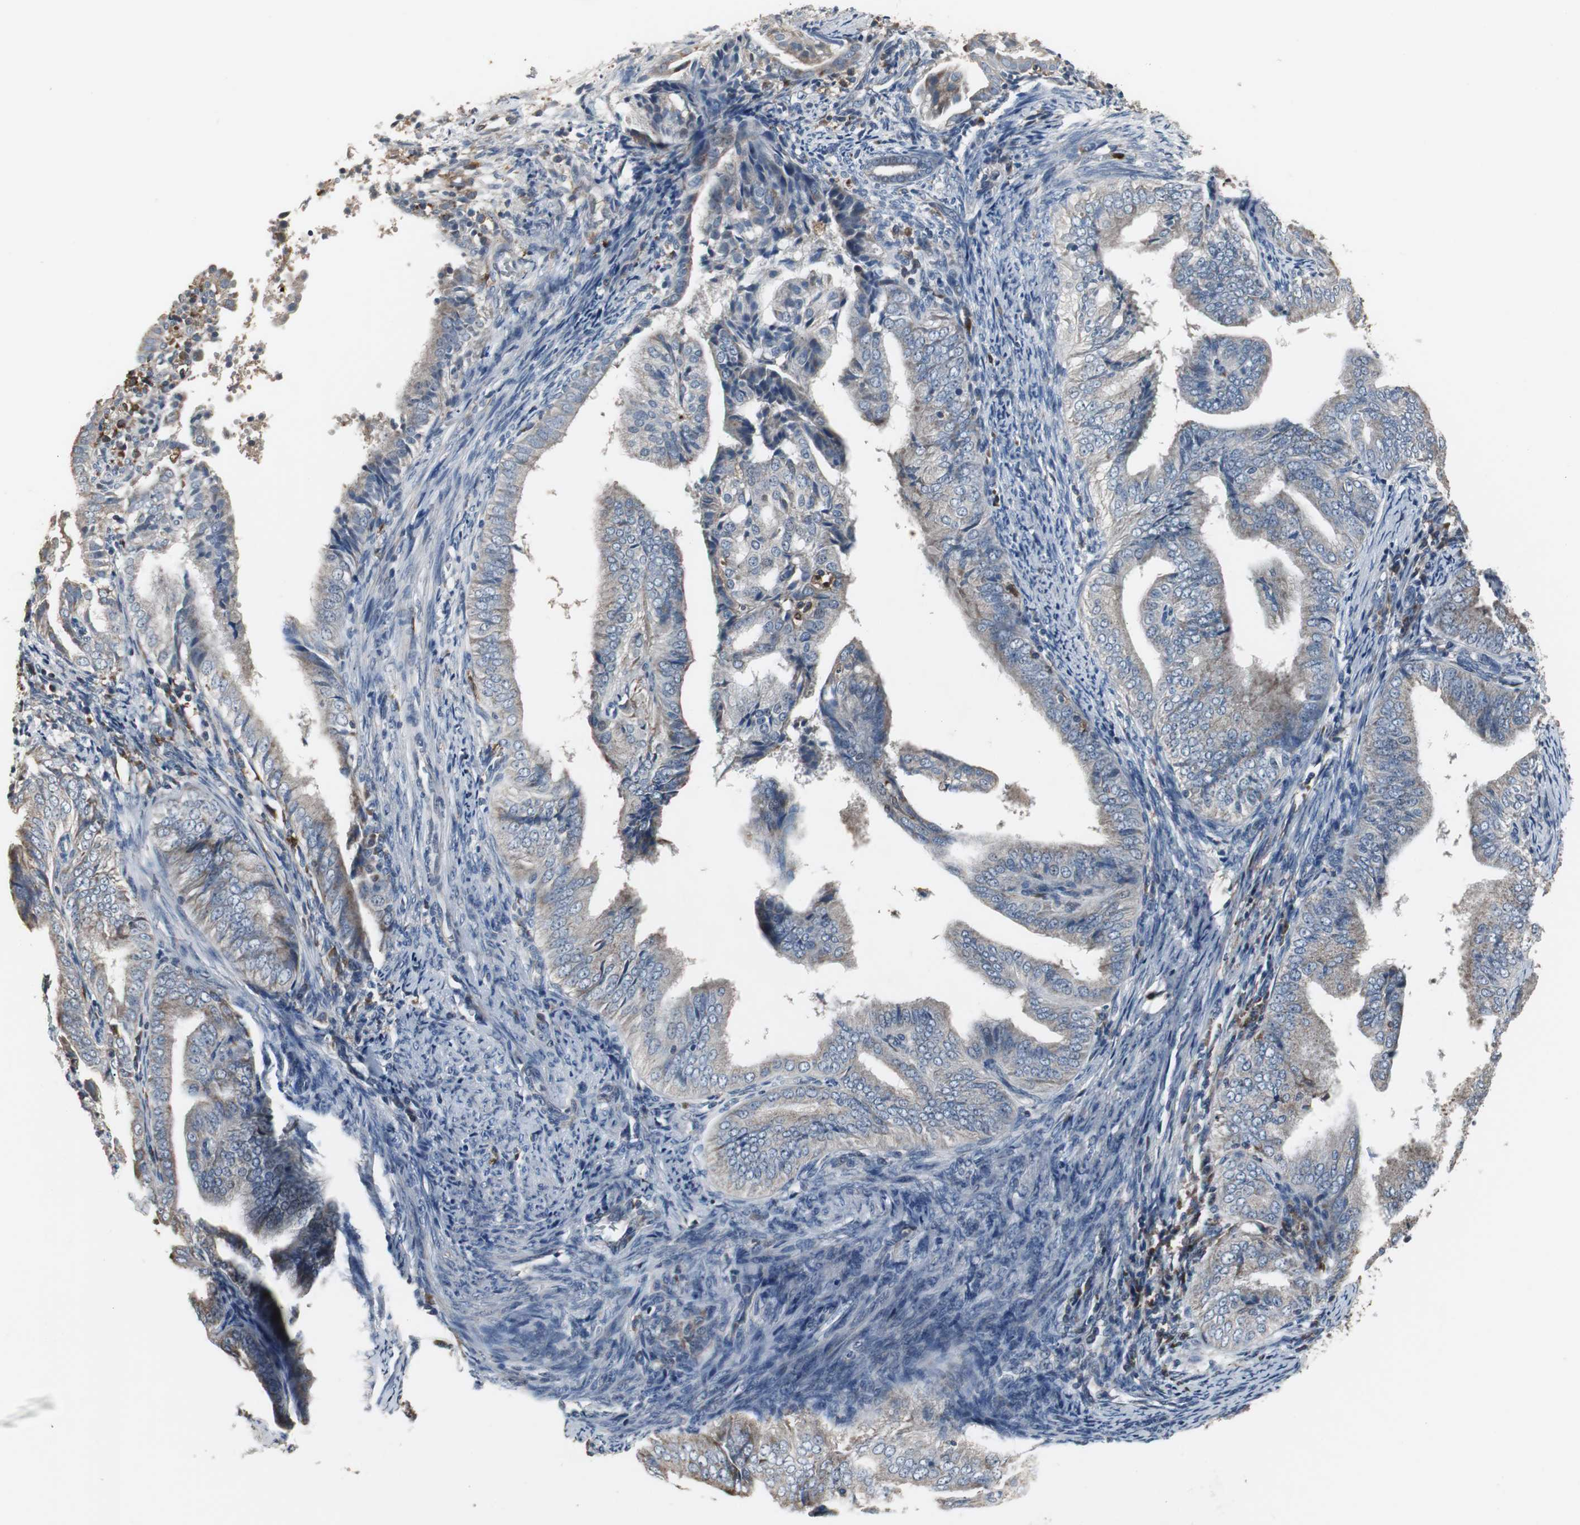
{"staining": {"intensity": "weak", "quantity": ">75%", "location": "cytoplasmic/membranous"}, "tissue": "endometrial cancer", "cell_type": "Tumor cells", "image_type": "cancer", "snomed": [{"axis": "morphology", "description": "Adenocarcinoma, NOS"}, {"axis": "topography", "description": "Endometrium"}], "caption": "Tumor cells reveal weak cytoplasmic/membranous staining in about >75% of cells in endometrial cancer (adenocarcinoma).", "gene": "NCF2", "patient": {"sex": "female", "age": 58}}